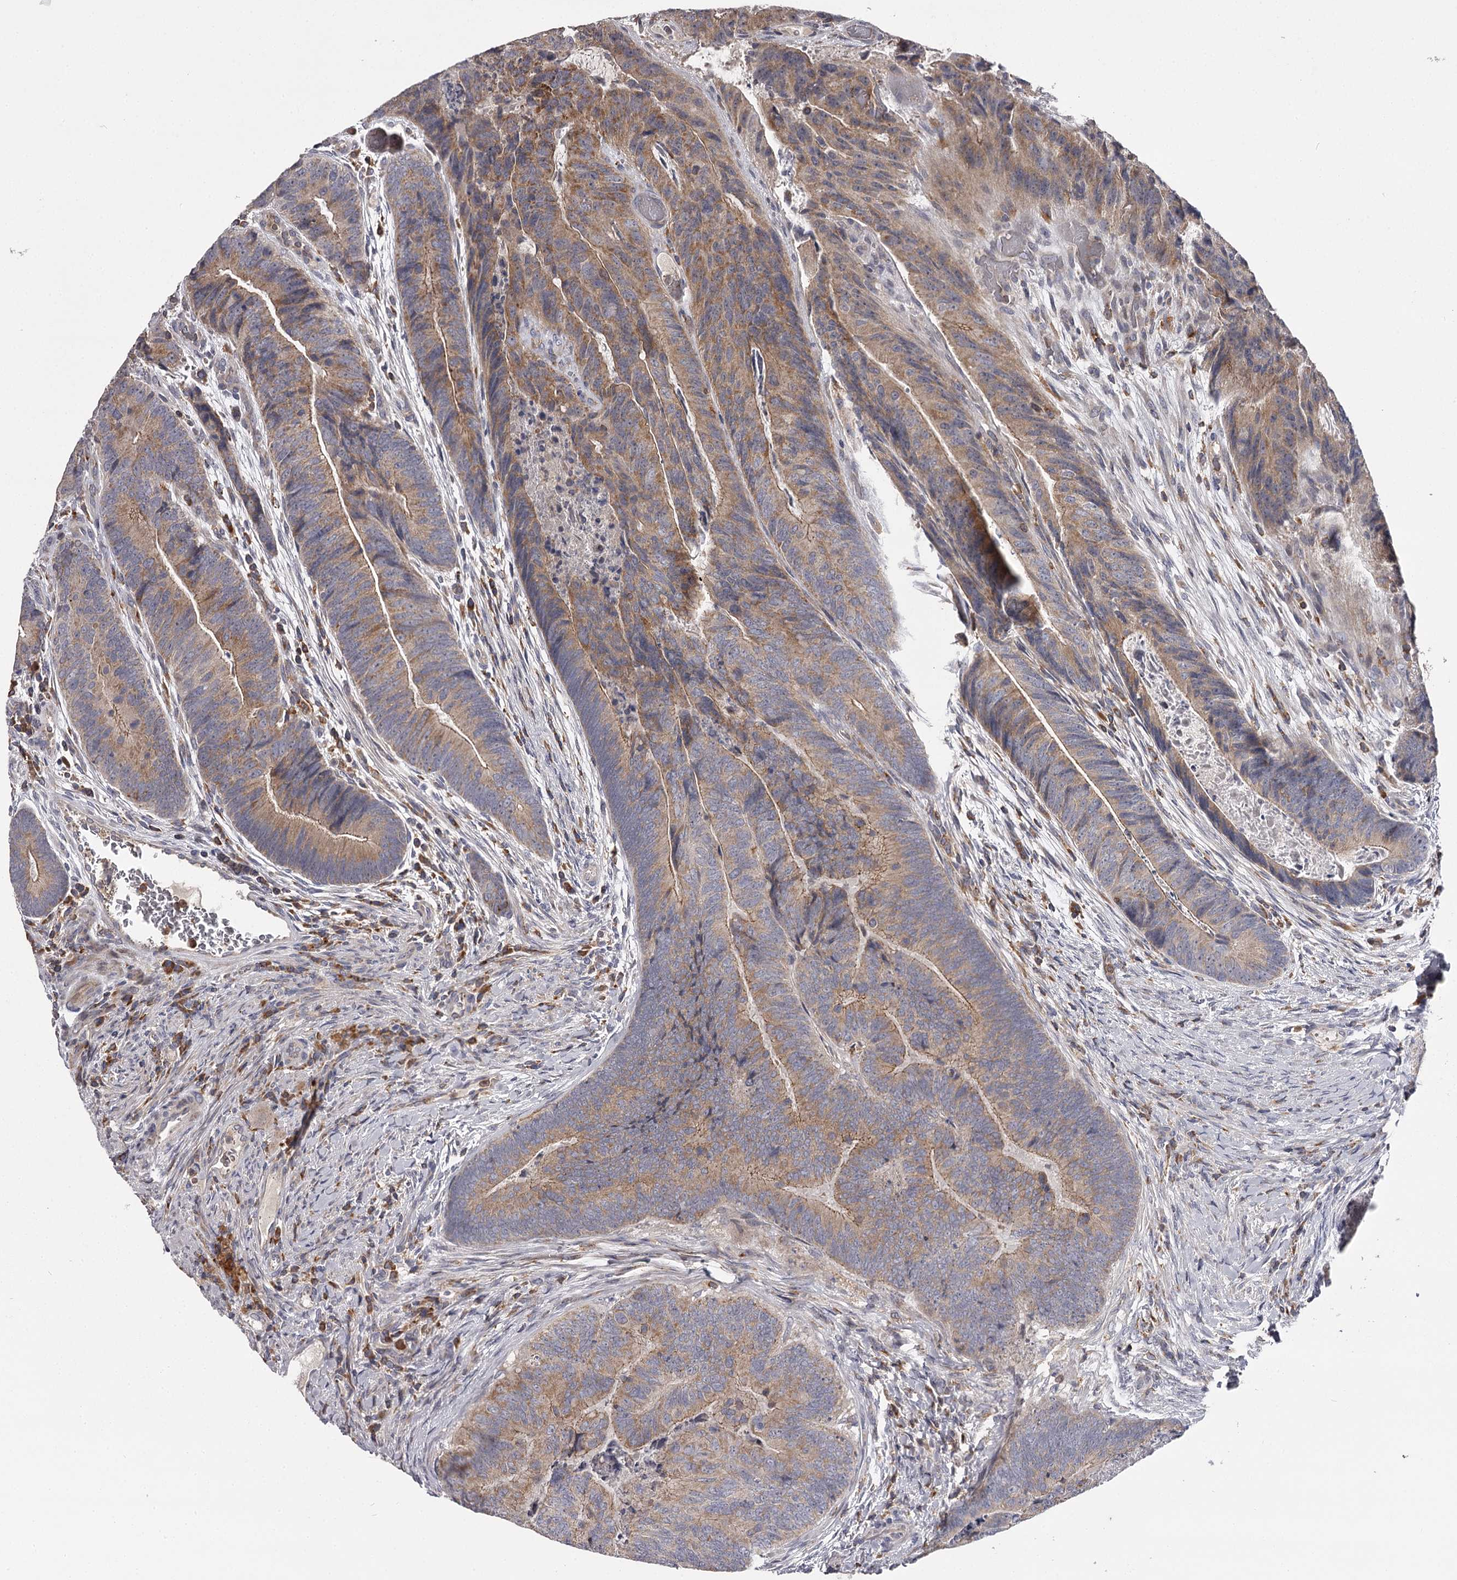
{"staining": {"intensity": "moderate", "quantity": ">75%", "location": "cytoplasmic/membranous"}, "tissue": "colorectal cancer", "cell_type": "Tumor cells", "image_type": "cancer", "snomed": [{"axis": "morphology", "description": "Adenocarcinoma, NOS"}, {"axis": "topography", "description": "Colon"}], "caption": "IHC micrograph of neoplastic tissue: colorectal cancer (adenocarcinoma) stained using IHC shows medium levels of moderate protein expression localized specifically in the cytoplasmic/membranous of tumor cells, appearing as a cytoplasmic/membranous brown color.", "gene": "RASSF6", "patient": {"sex": "female", "age": 67}}